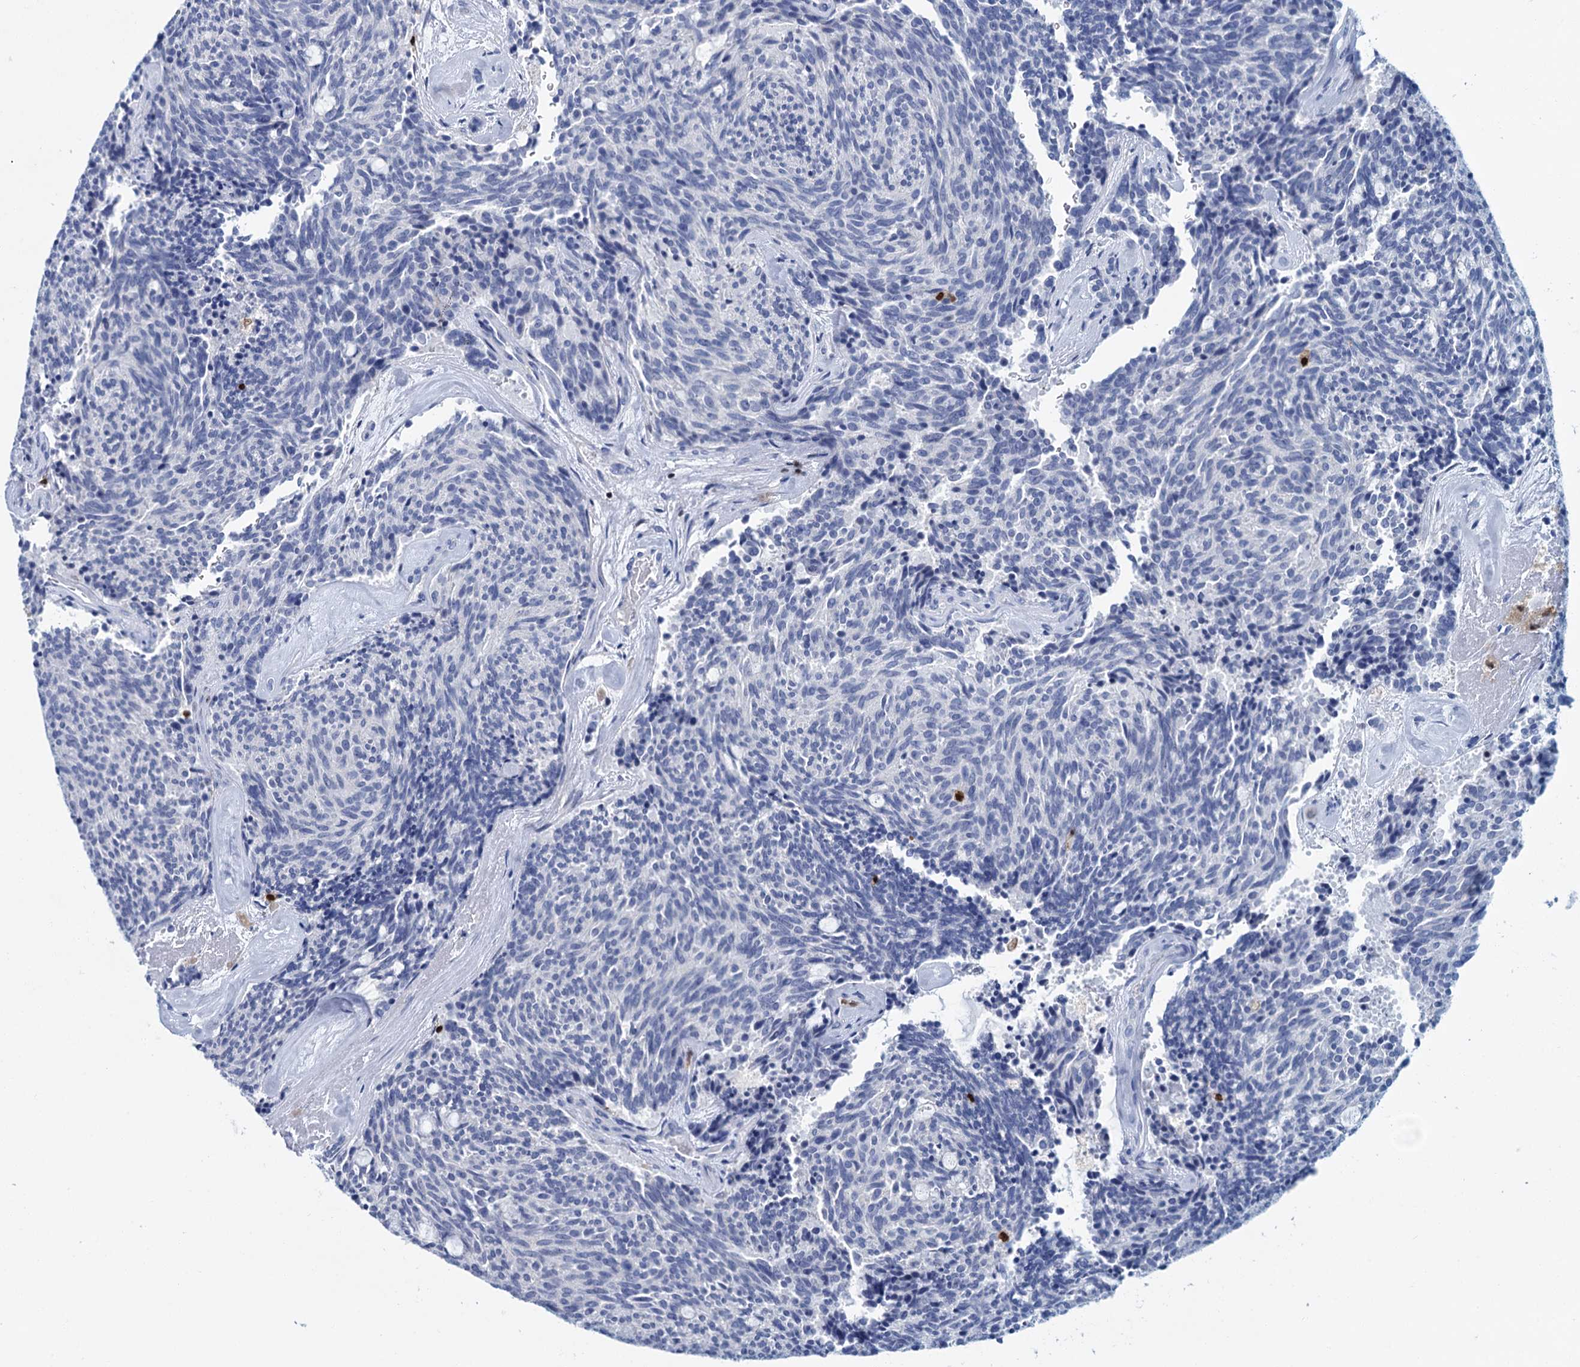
{"staining": {"intensity": "negative", "quantity": "none", "location": "none"}, "tissue": "carcinoid", "cell_type": "Tumor cells", "image_type": "cancer", "snomed": [{"axis": "morphology", "description": "Carcinoid, malignant, NOS"}, {"axis": "topography", "description": "Pancreas"}], "caption": "Tumor cells show no significant protein staining in carcinoid.", "gene": "CELF2", "patient": {"sex": "female", "age": 54}}